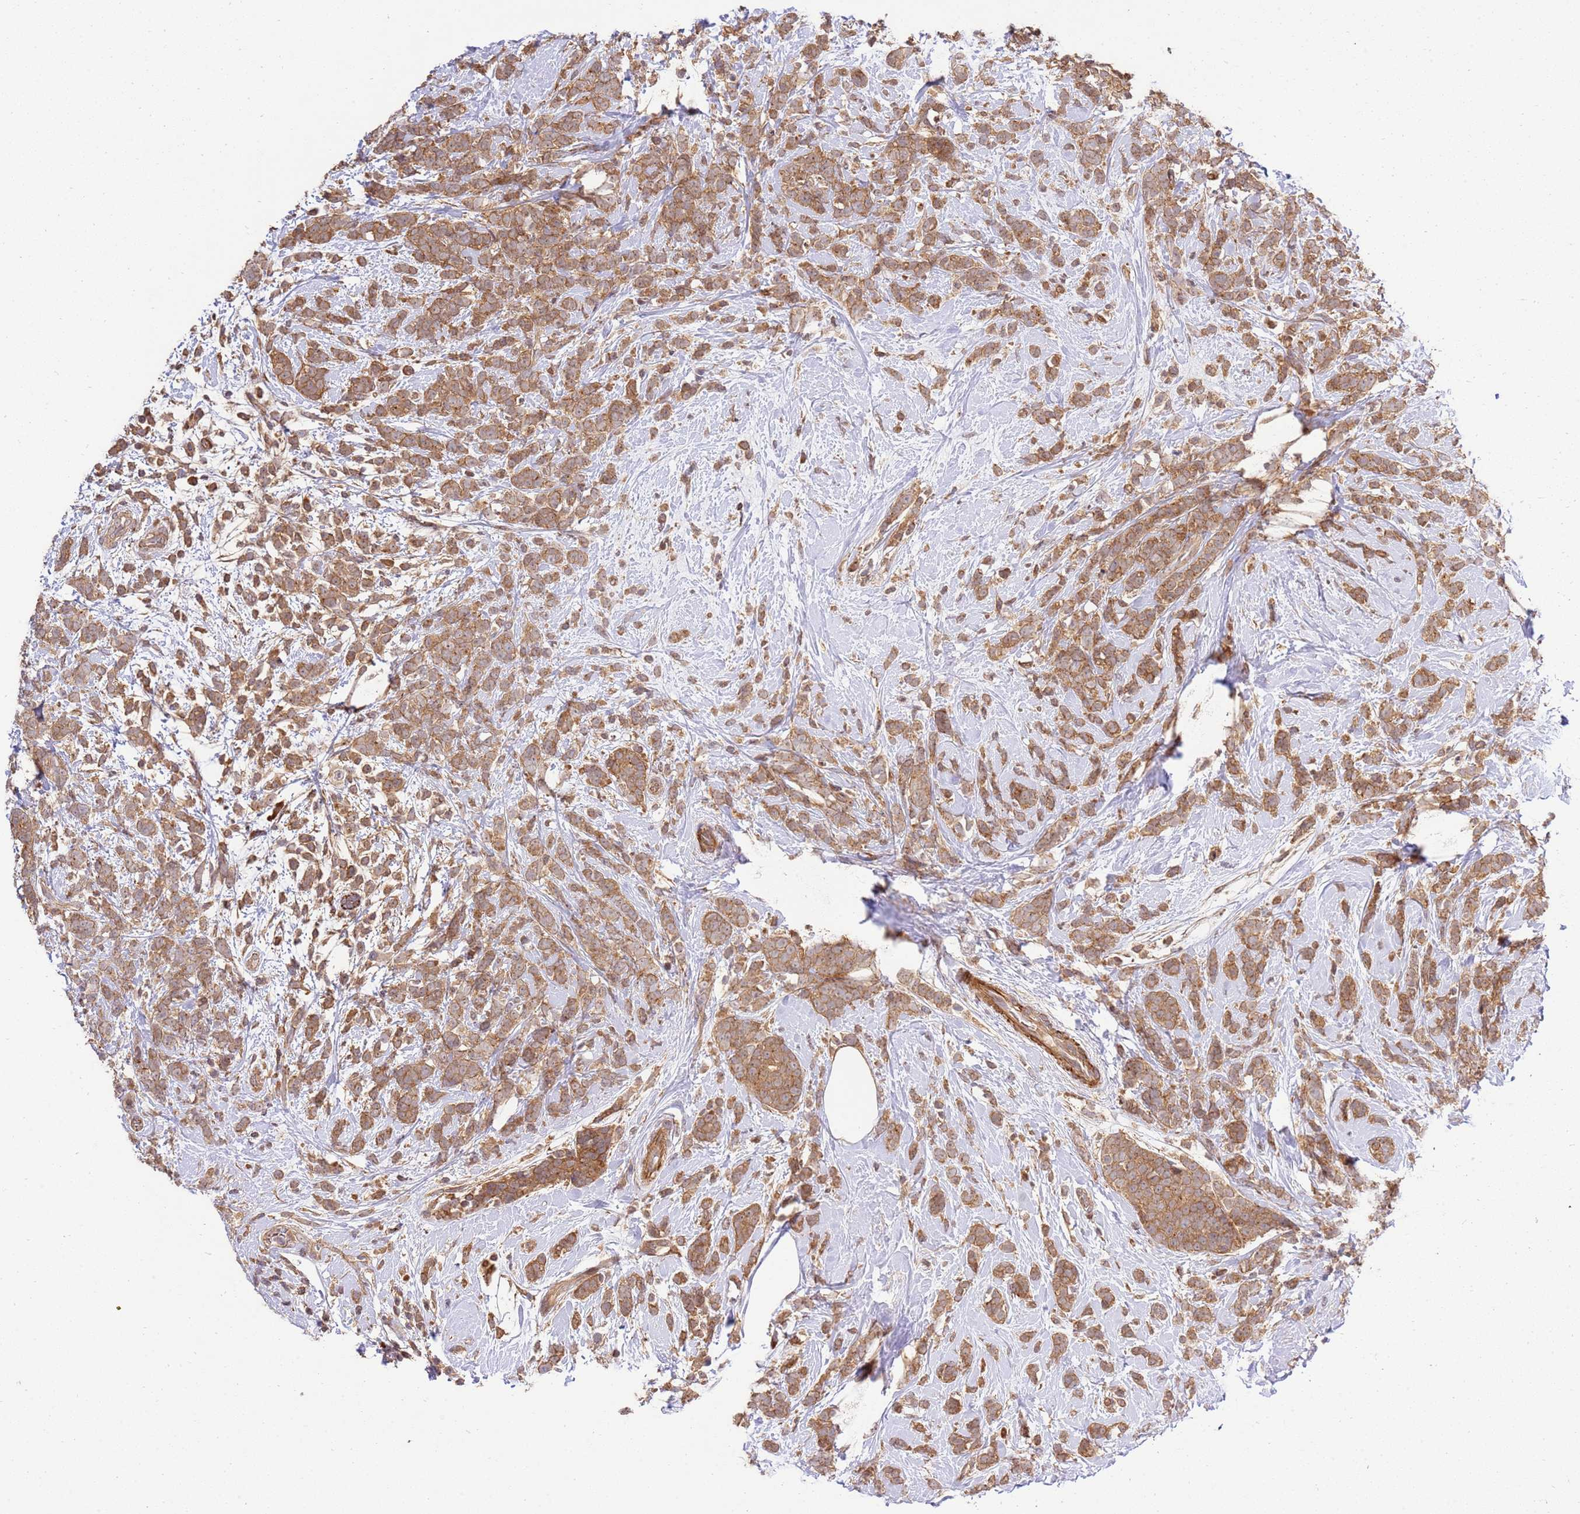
{"staining": {"intensity": "moderate", "quantity": ">75%", "location": "cytoplasmic/membranous,nuclear"}, "tissue": "breast cancer", "cell_type": "Tumor cells", "image_type": "cancer", "snomed": [{"axis": "morphology", "description": "Lobular carcinoma"}, {"axis": "topography", "description": "Breast"}], "caption": "An IHC histopathology image of tumor tissue is shown. Protein staining in brown shows moderate cytoplasmic/membranous and nuclear positivity in breast cancer within tumor cells. (DAB (3,3'-diaminobenzidine) IHC with brightfield microscopy, high magnification).", "gene": "GAREM1", "patient": {"sex": "female", "age": 58}}